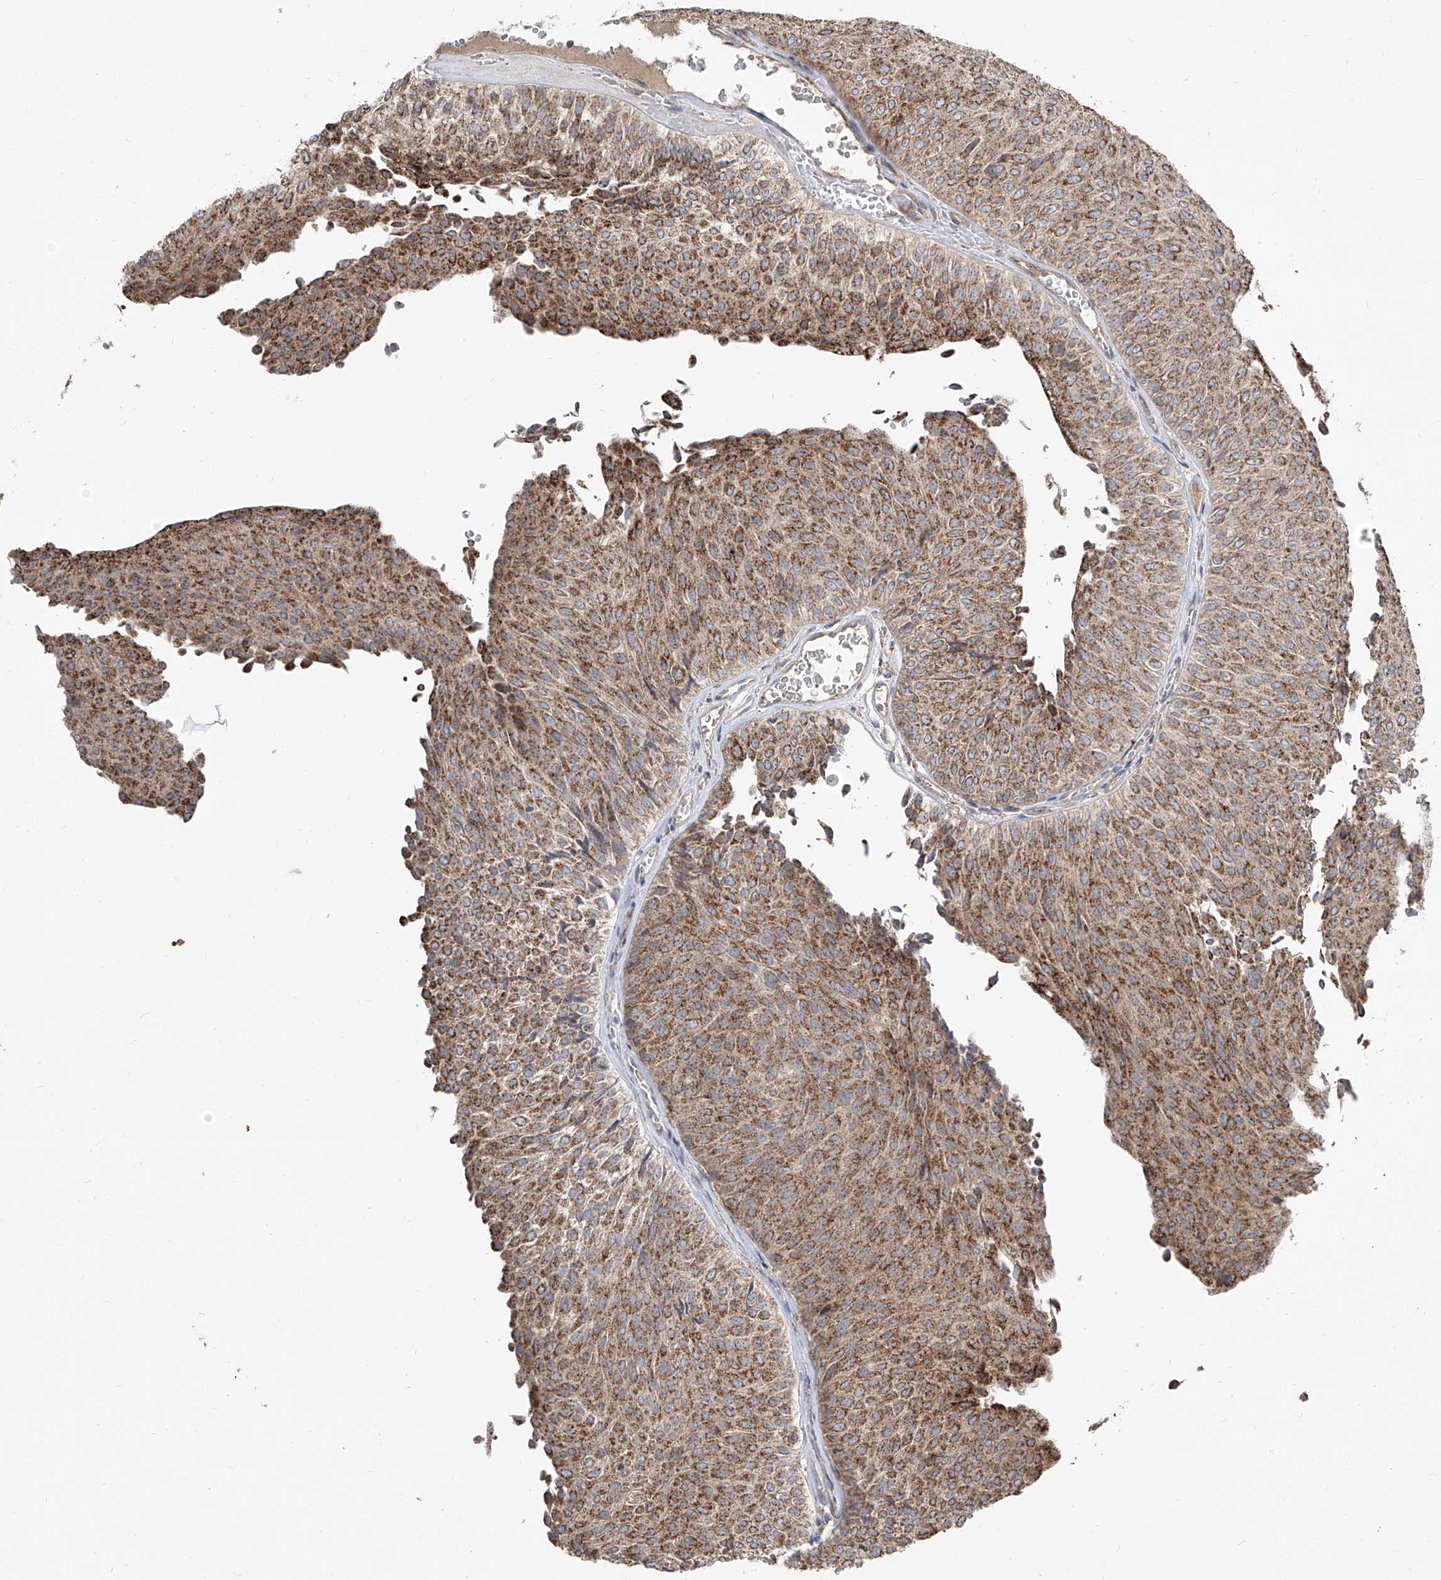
{"staining": {"intensity": "strong", "quantity": ">75%", "location": "cytoplasmic/membranous"}, "tissue": "urothelial cancer", "cell_type": "Tumor cells", "image_type": "cancer", "snomed": [{"axis": "morphology", "description": "Urothelial carcinoma, Low grade"}, {"axis": "topography", "description": "Urinary bladder"}], "caption": "Urothelial cancer was stained to show a protein in brown. There is high levels of strong cytoplasmic/membranous expression in approximately >75% of tumor cells. (Brightfield microscopy of DAB IHC at high magnification).", "gene": "ABCD3", "patient": {"sex": "male", "age": 78}}